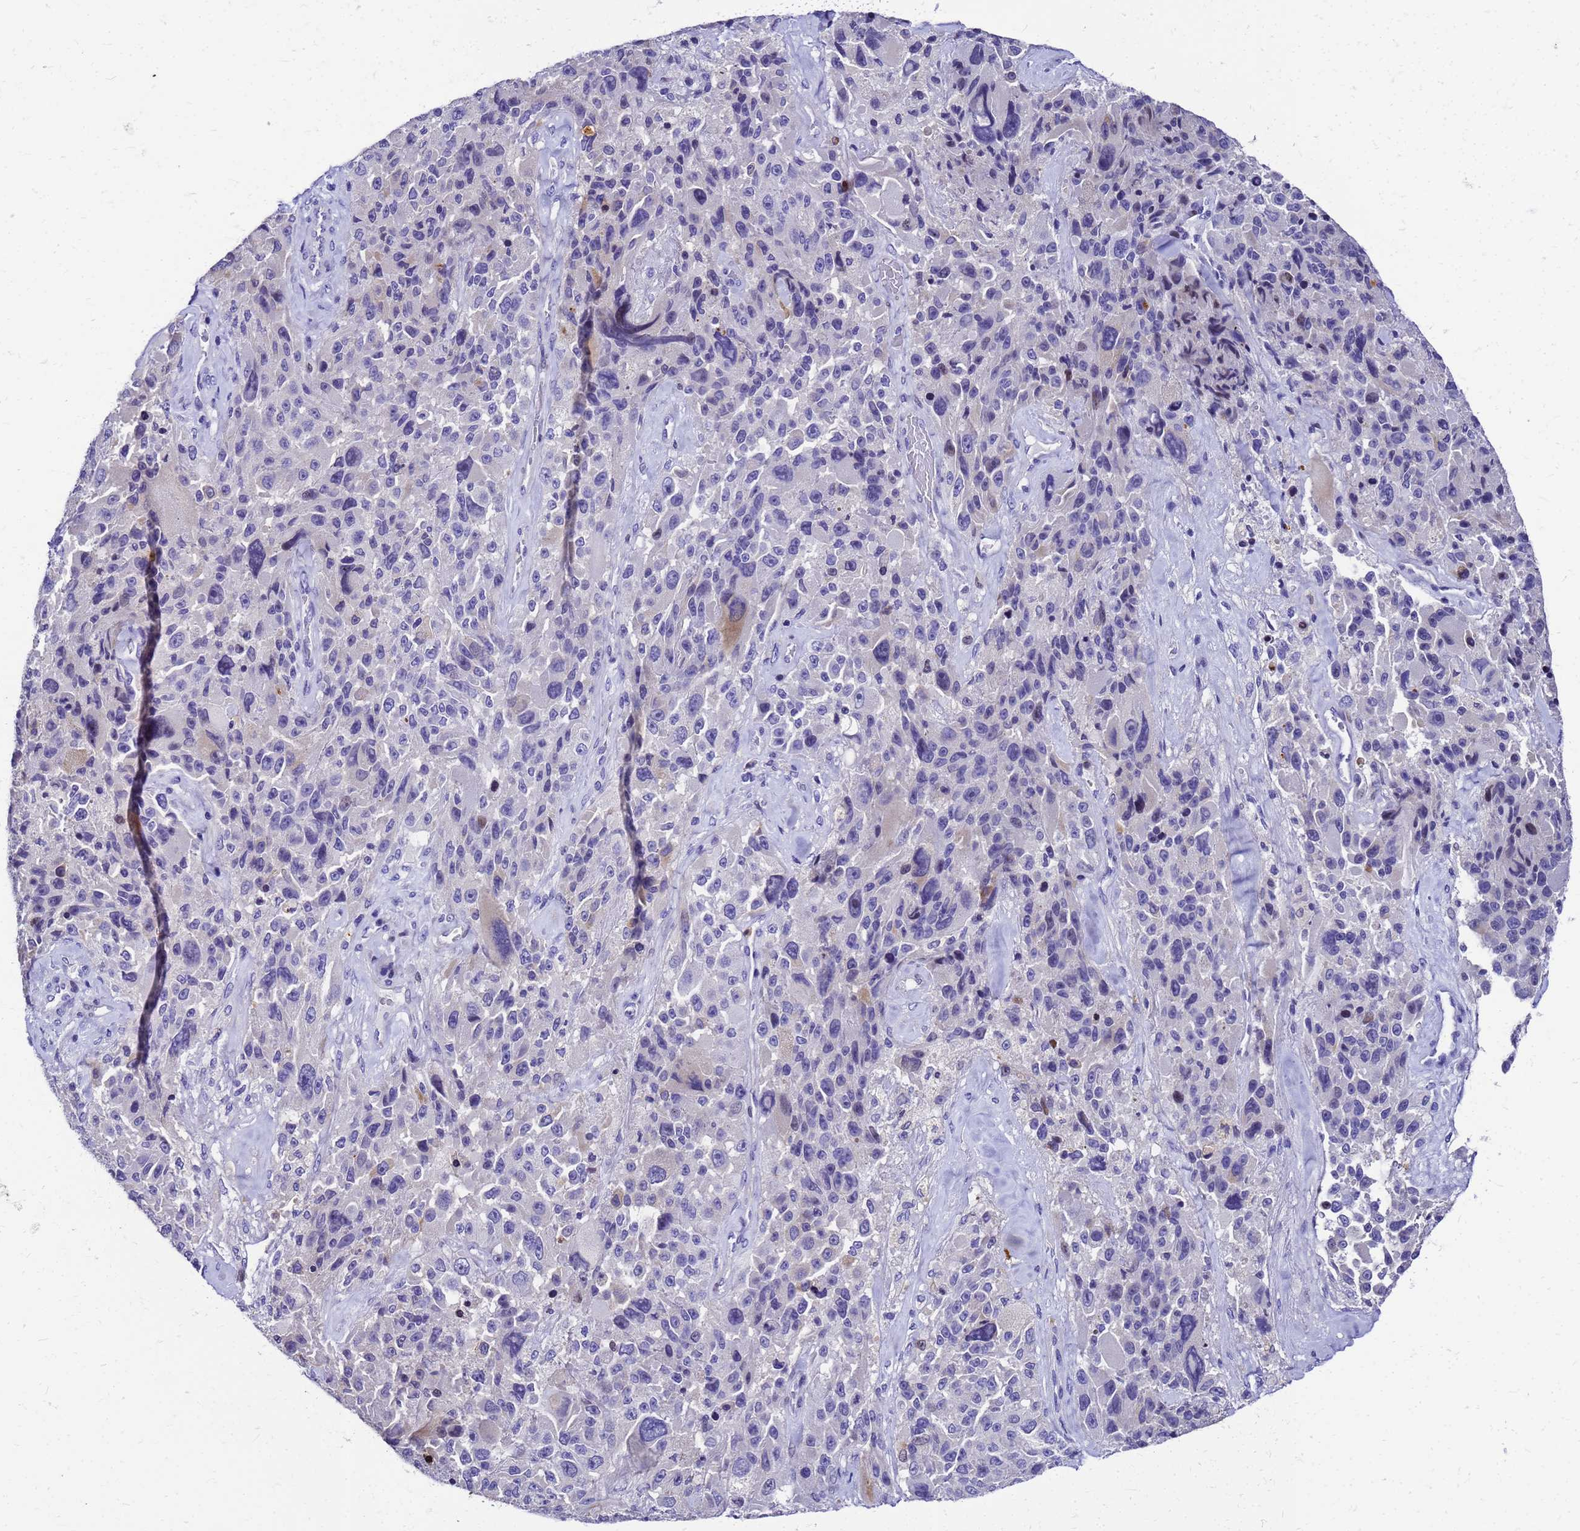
{"staining": {"intensity": "moderate", "quantity": "<25%", "location": "cytoplasmic/membranous"}, "tissue": "melanoma", "cell_type": "Tumor cells", "image_type": "cancer", "snomed": [{"axis": "morphology", "description": "Malignant melanoma, Metastatic site"}, {"axis": "topography", "description": "Lymph node"}], "caption": "Moderate cytoplasmic/membranous positivity is appreciated in approximately <25% of tumor cells in malignant melanoma (metastatic site). The protein is stained brown, and the nuclei are stained in blue (DAB (3,3'-diaminobenzidine) IHC with brightfield microscopy, high magnification).", "gene": "SMIM21", "patient": {"sex": "male", "age": 62}}